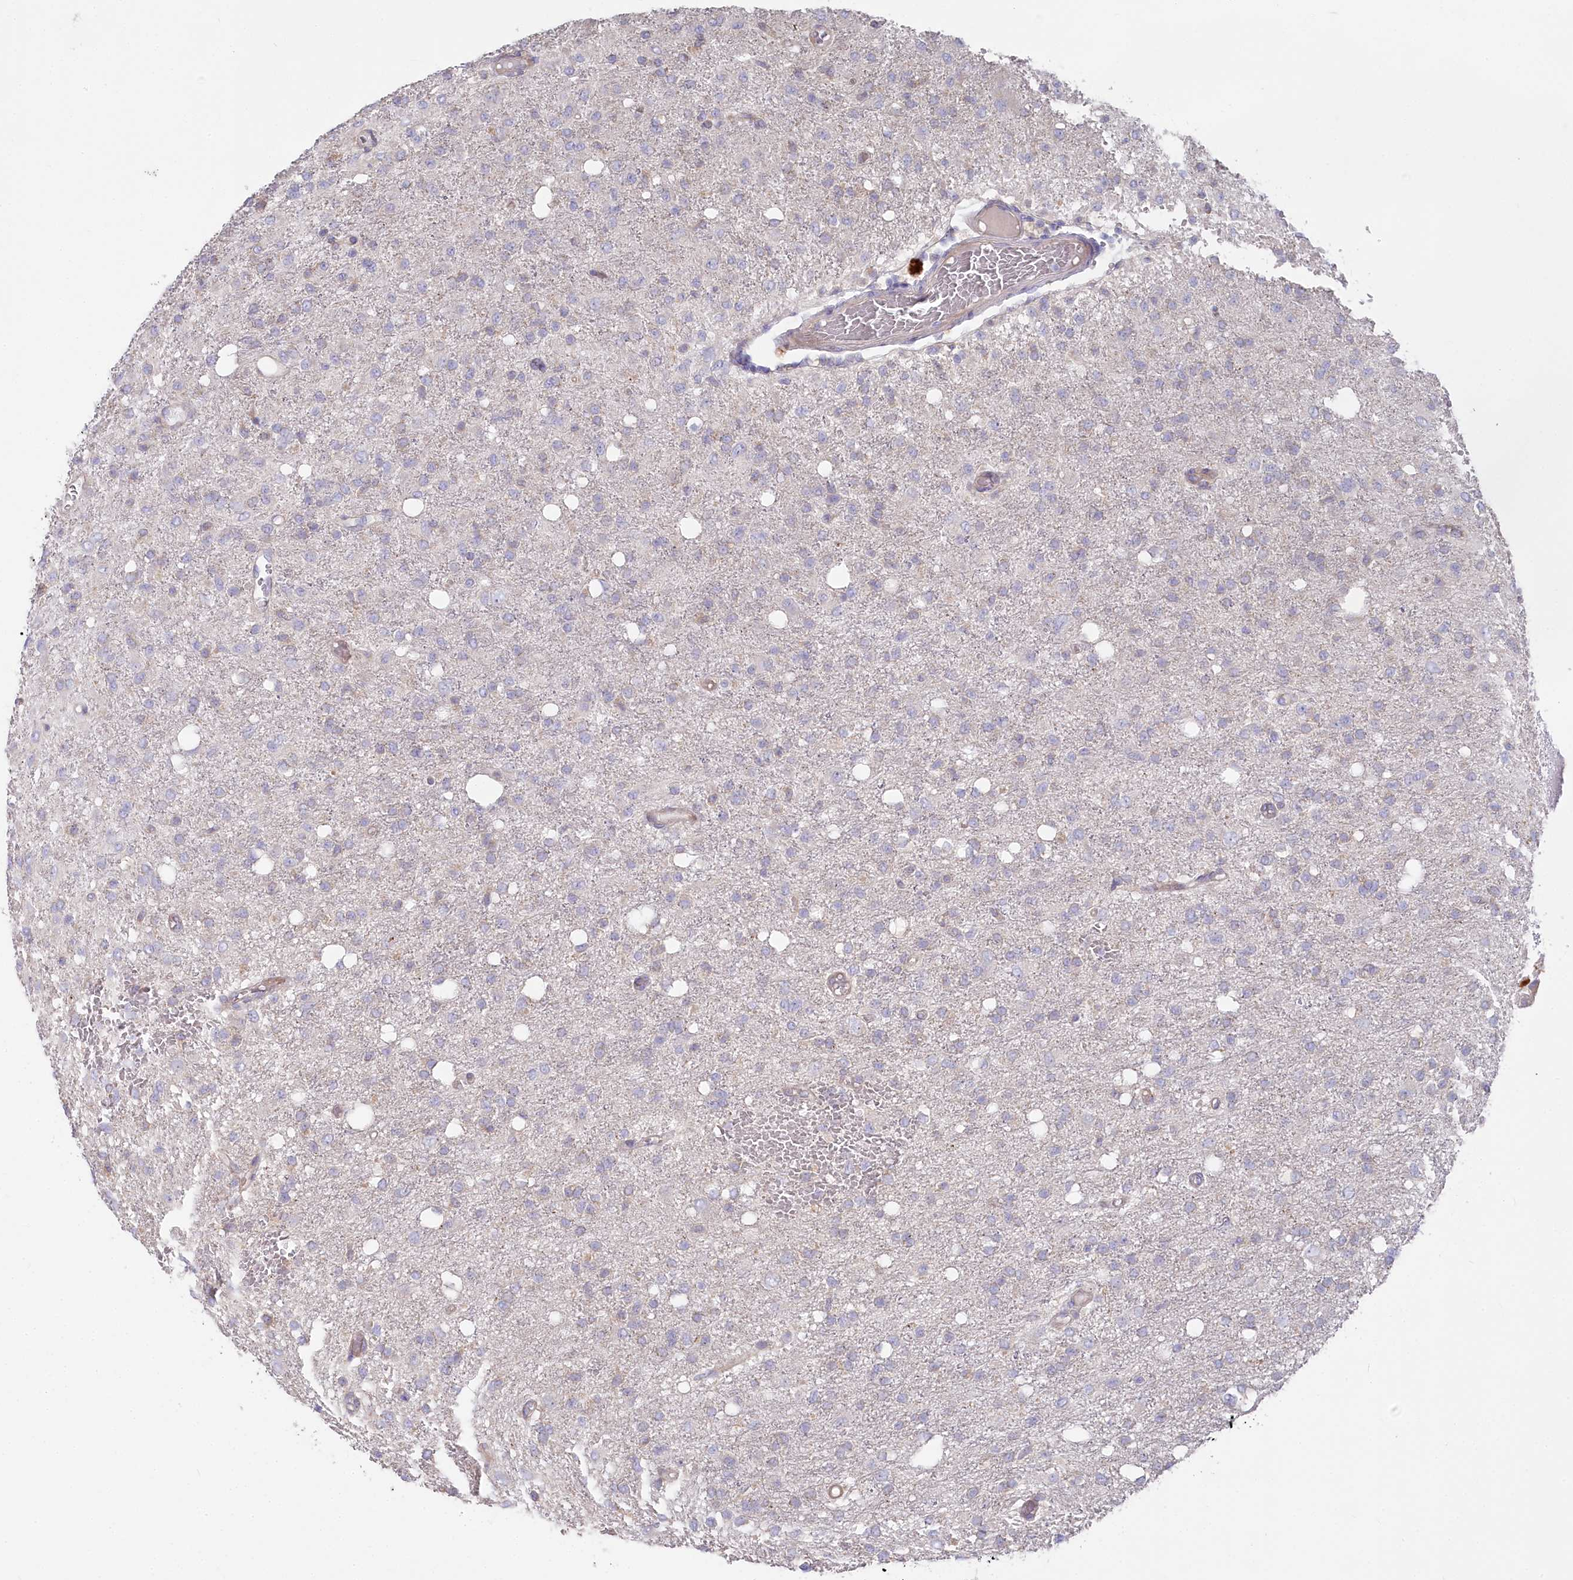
{"staining": {"intensity": "negative", "quantity": "none", "location": "none"}, "tissue": "glioma", "cell_type": "Tumor cells", "image_type": "cancer", "snomed": [{"axis": "morphology", "description": "Glioma, malignant, High grade"}, {"axis": "topography", "description": "Brain"}], "caption": "IHC of high-grade glioma (malignant) reveals no positivity in tumor cells.", "gene": "POGLUT1", "patient": {"sex": "female", "age": 59}}